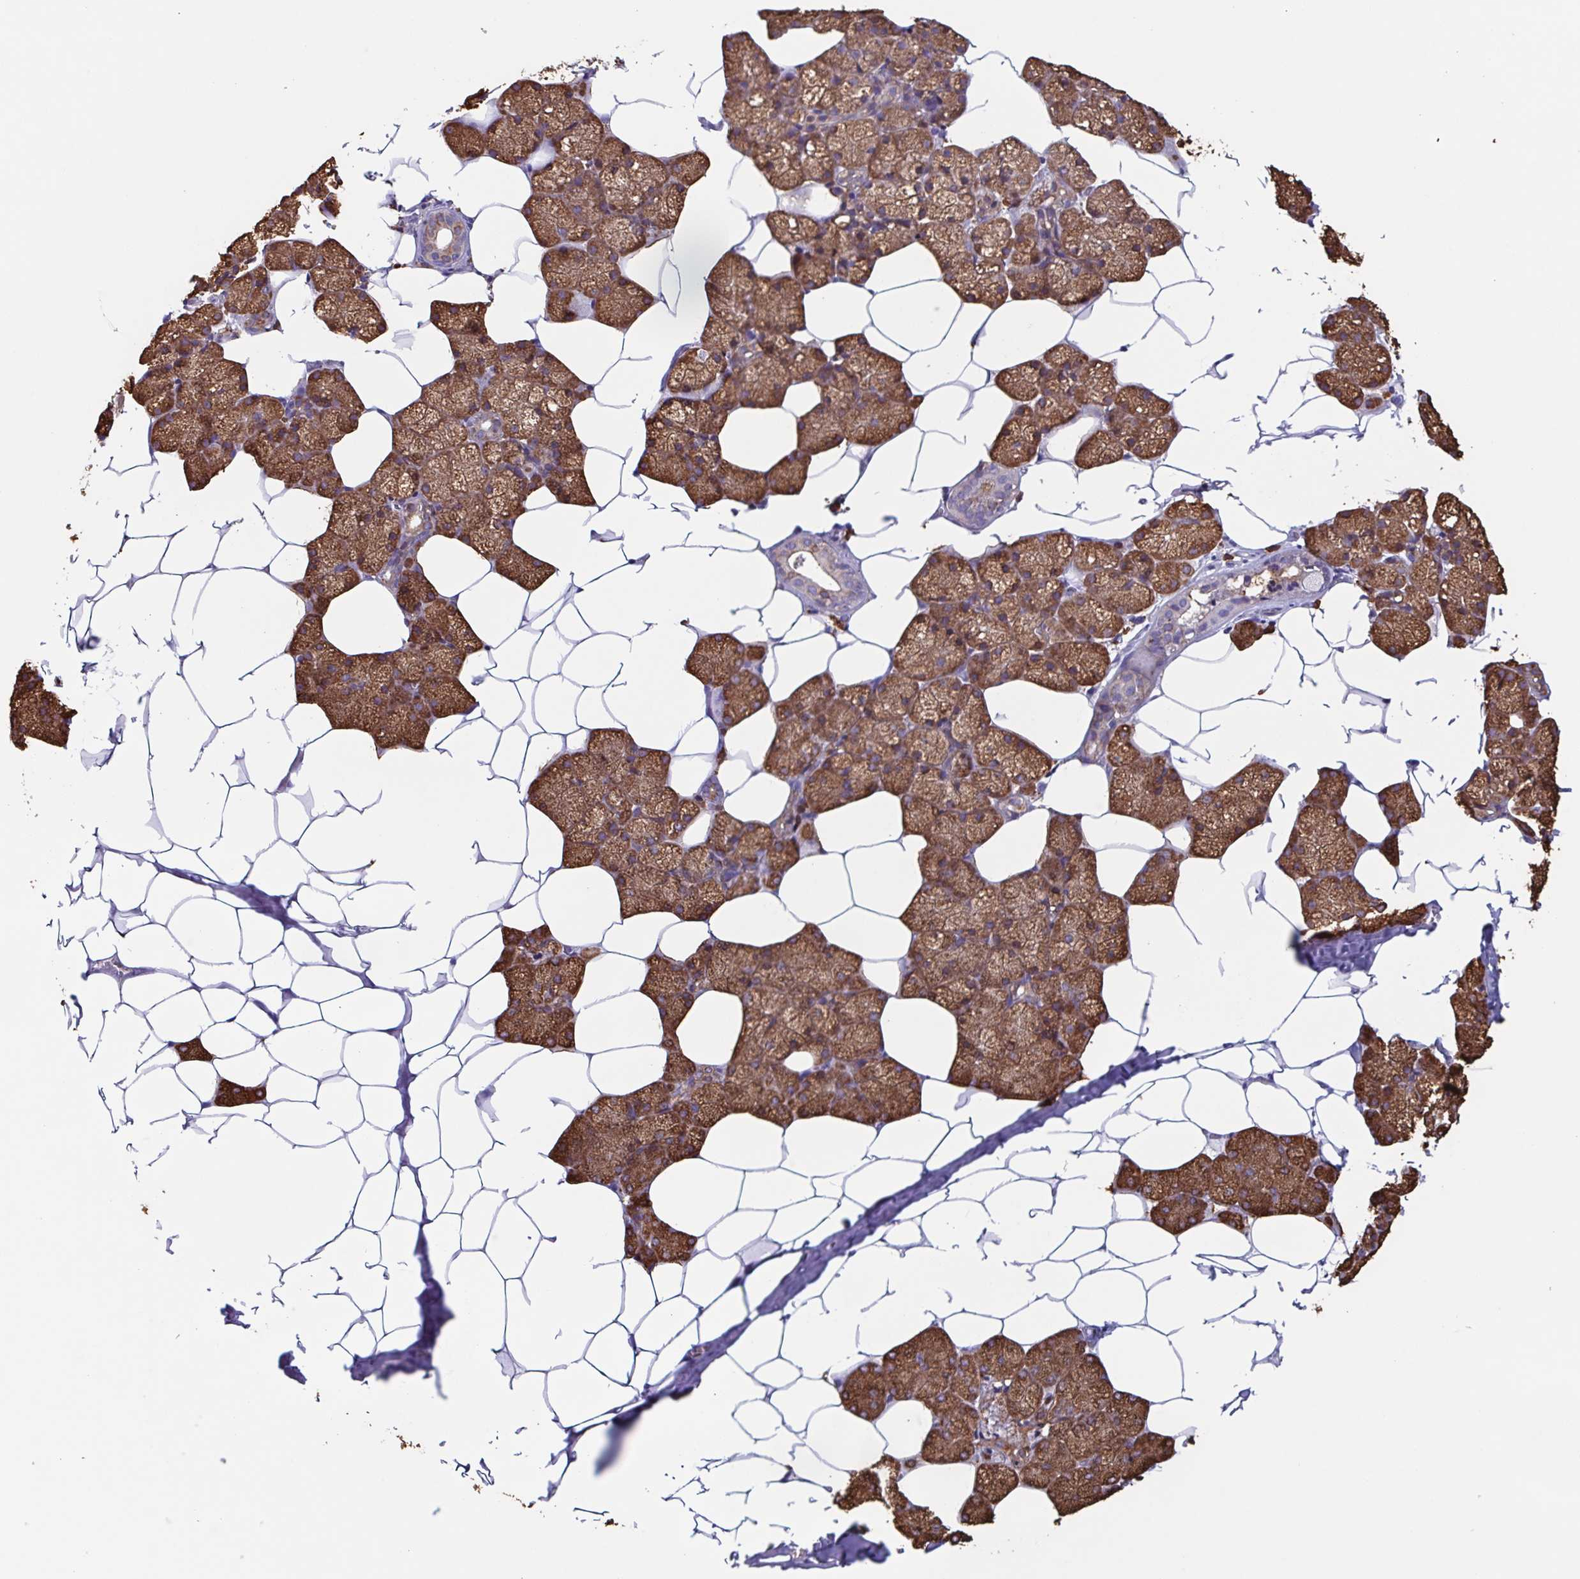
{"staining": {"intensity": "strong", "quantity": "25%-75%", "location": "cytoplasmic/membranous"}, "tissue": "salivary gland", "cell_type": "Glandular cells", "image_type": "normal", "snomed": [{"axis": "morphology", "description": "Normal tissue, NOS"}, {"axis": "topography", "description": "Salivary gland"}], "caption": "This photomicrograph displays immunohistochemistry (IHC) staining of unremarkable human salivary gland, with high strong cytoplasmic/membranous positivity in approximately 25%-75% of glandular cells.", "gene": "TPD52", "patient": {"sex": "female", "age": 43}}